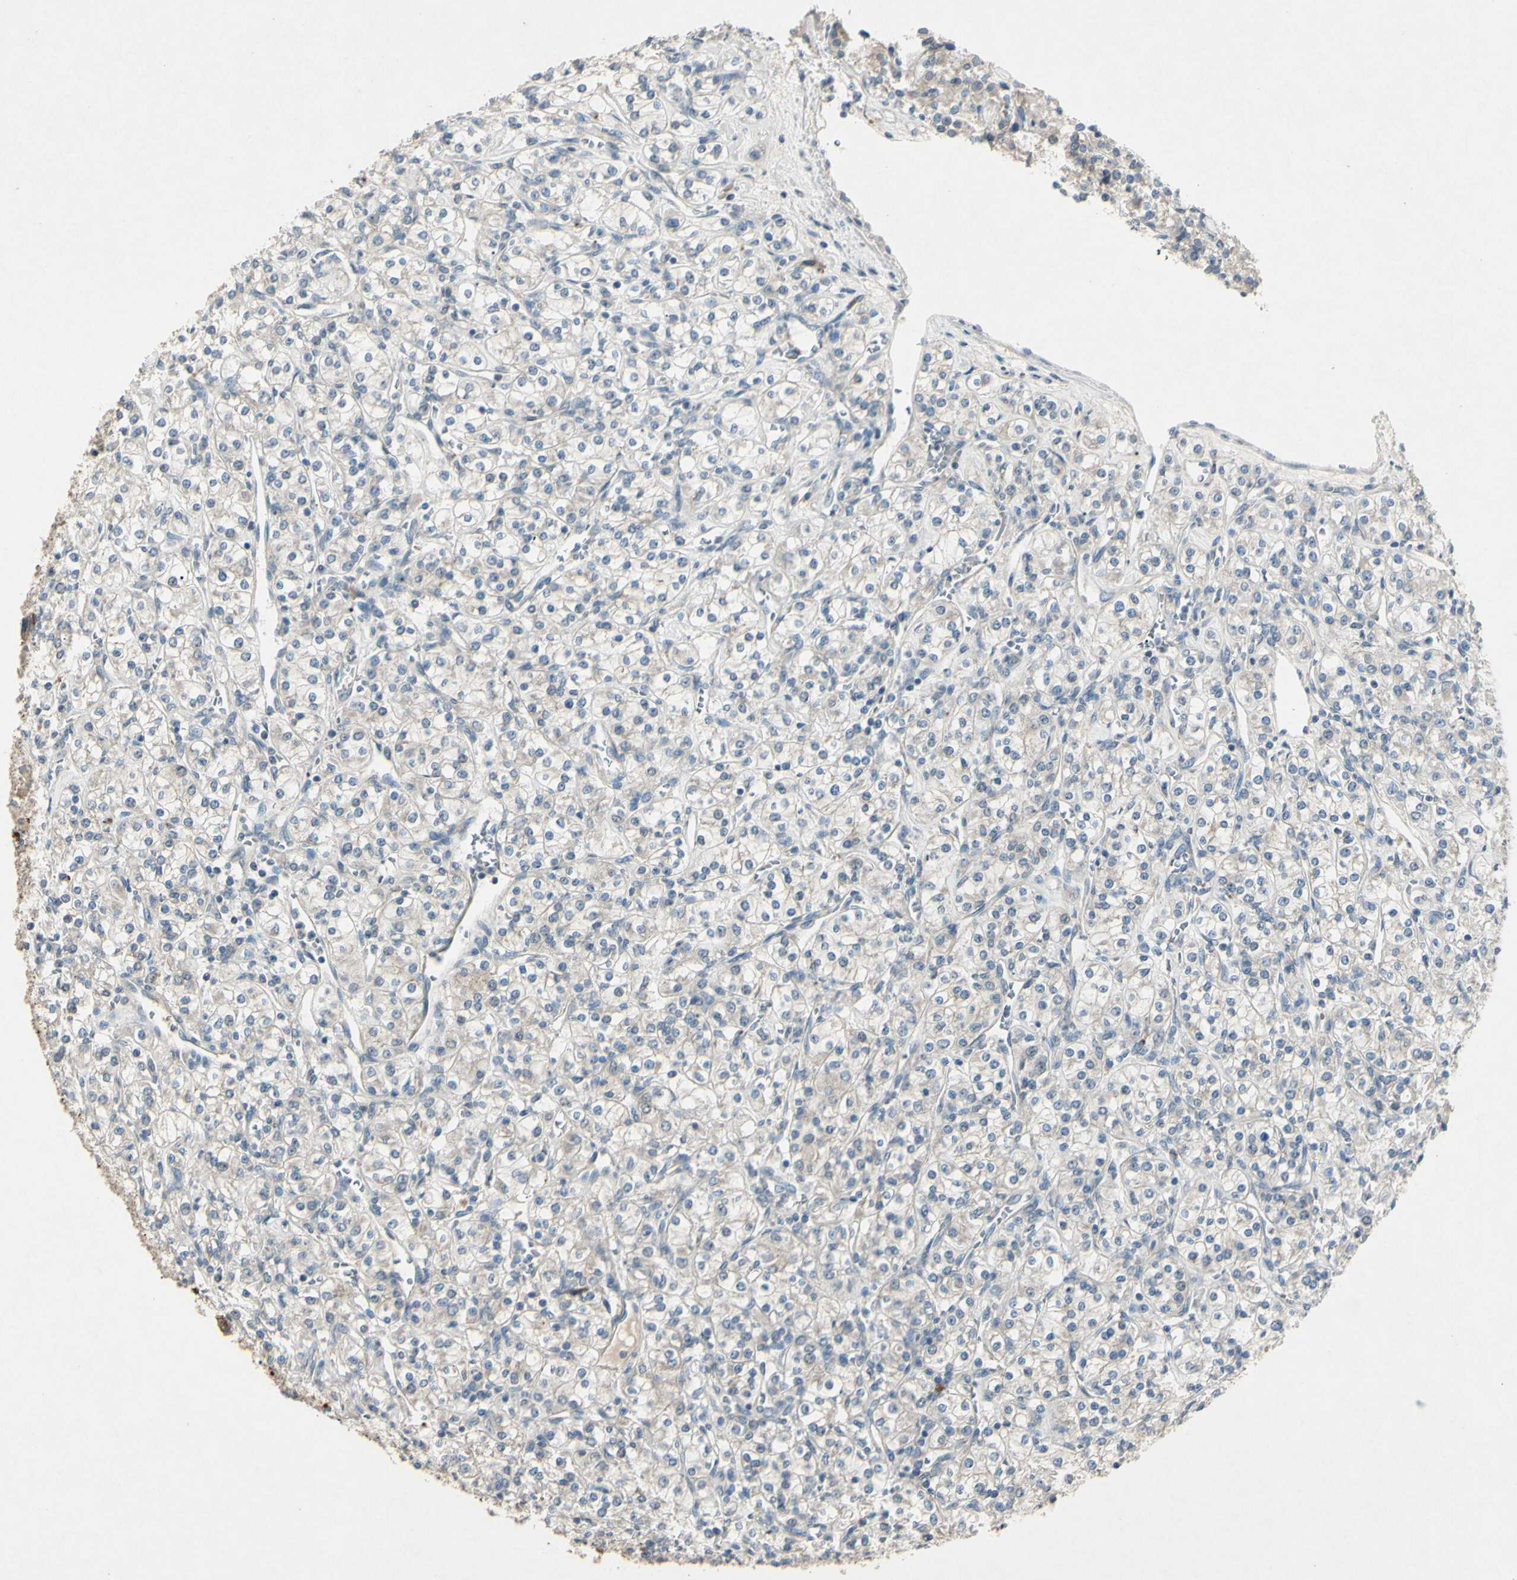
{"staining": {"intensity": "negative", "quantity": "none", "location": "none"}, "tissue": "renal cancer", "cell_type": "Tumor cells", "image_type": "cancer", "snomed": [{"axis": "morphology", "description": "Adenocarcinoma, NOS"}, {"axis": "topography", "description": "Kidney"}], "caption": "There is no significant expression in tumor cells of renal adenocarcinoma.", "gene": "TIMM21", "patient": {"sex": "male", "age": 77}}